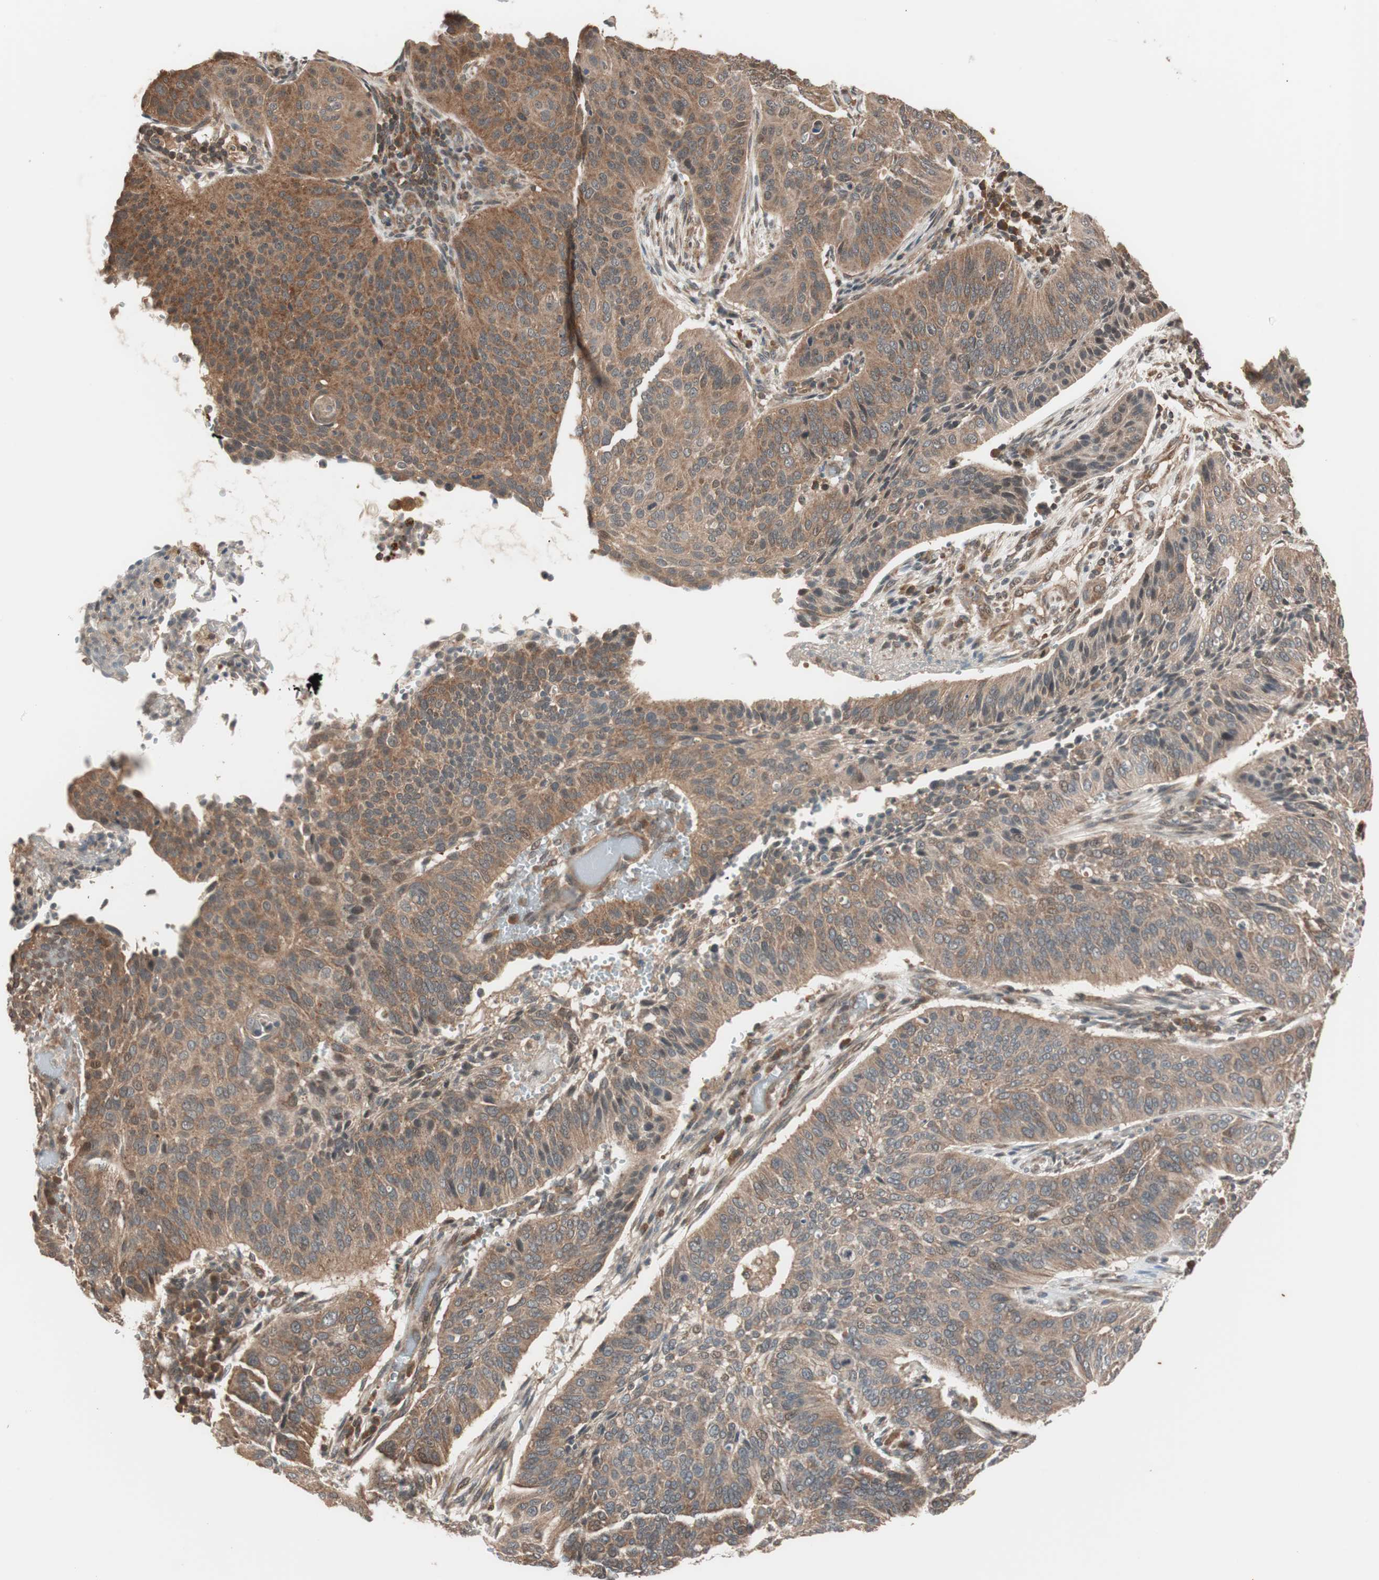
{"staining": {"intensity": "strong", "quantity": ">75%", "location": "cytoplasmic/membranous"}, "tissue": "cervical cancer", "cell_type": "Tumor cells", "image_type": "cancer", "snomed": [{"axis": "morphology", "description": "Squamous cell carcinoma, NOS"}, {"axis": "topography", "description": "Cervix"}], "caption": "IHC (DAB) staining of cervical squamous cell carcinoma reveals strong cytoplasmic/membranous protein positivity in approximately >75% of tumor cells.", "gene": "FBXO5", "patient": {"sex": "female", "age": 39}}